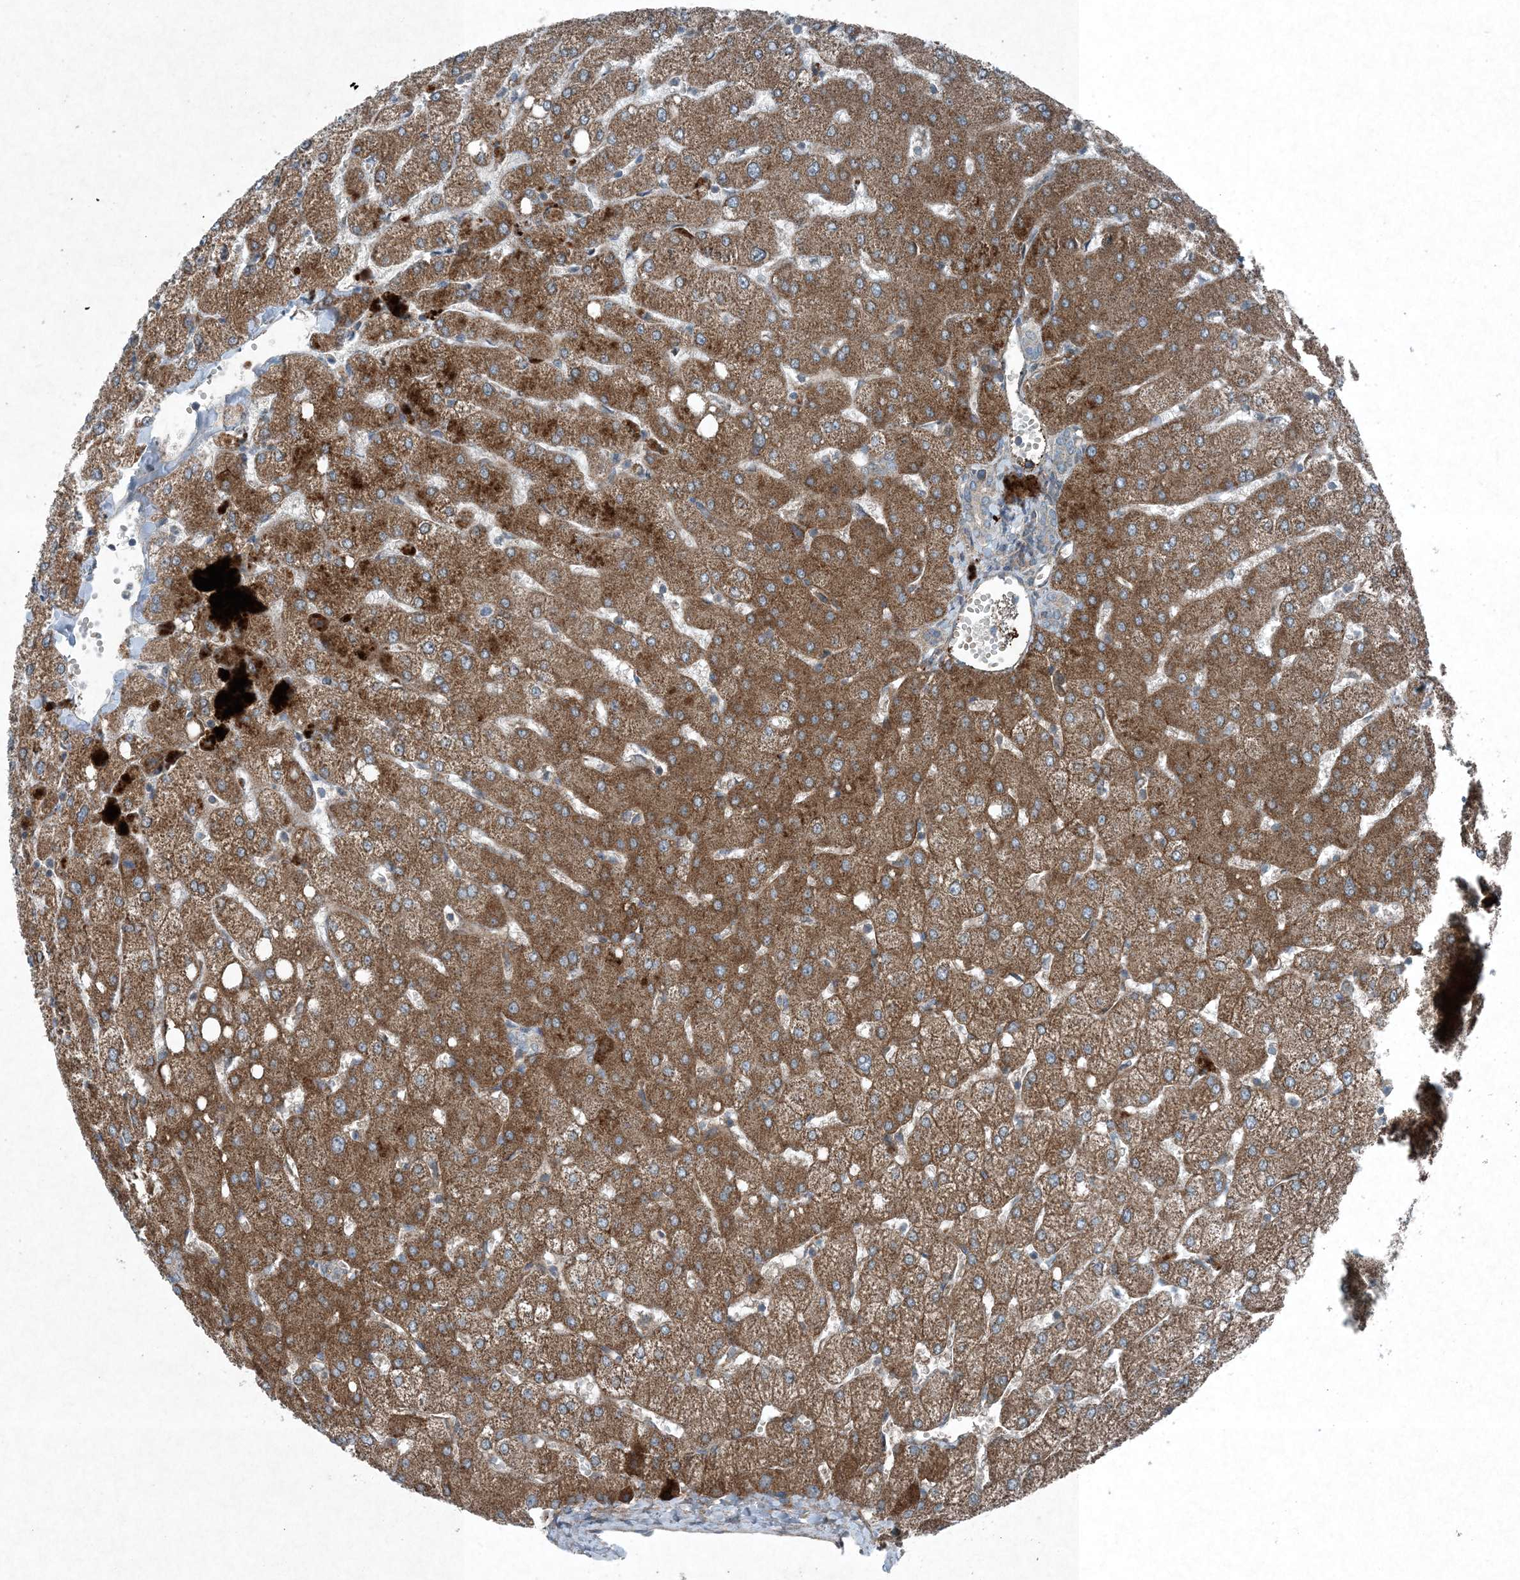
{"staining": {"intensity": "negative", "quantity": "none", "location": "none"}, "tissue": "liver", "cell_type": "Cholangiocytes", "image_type": "normal", "snomed": [{"axis": "morphology", "description": "Normal tissue, NOS"}, {"axis": "topography", "description": "Liver"}], "caption": "IHC image of unremarkable liver: liver stained with DAB (3,3'-diaminobenzidine) demonstrates no significant protein positivity in cholangiocytes. Nuclei are stained in blue.", "gene": "APOM", "patient": {"sex": "female", "age": 54}}